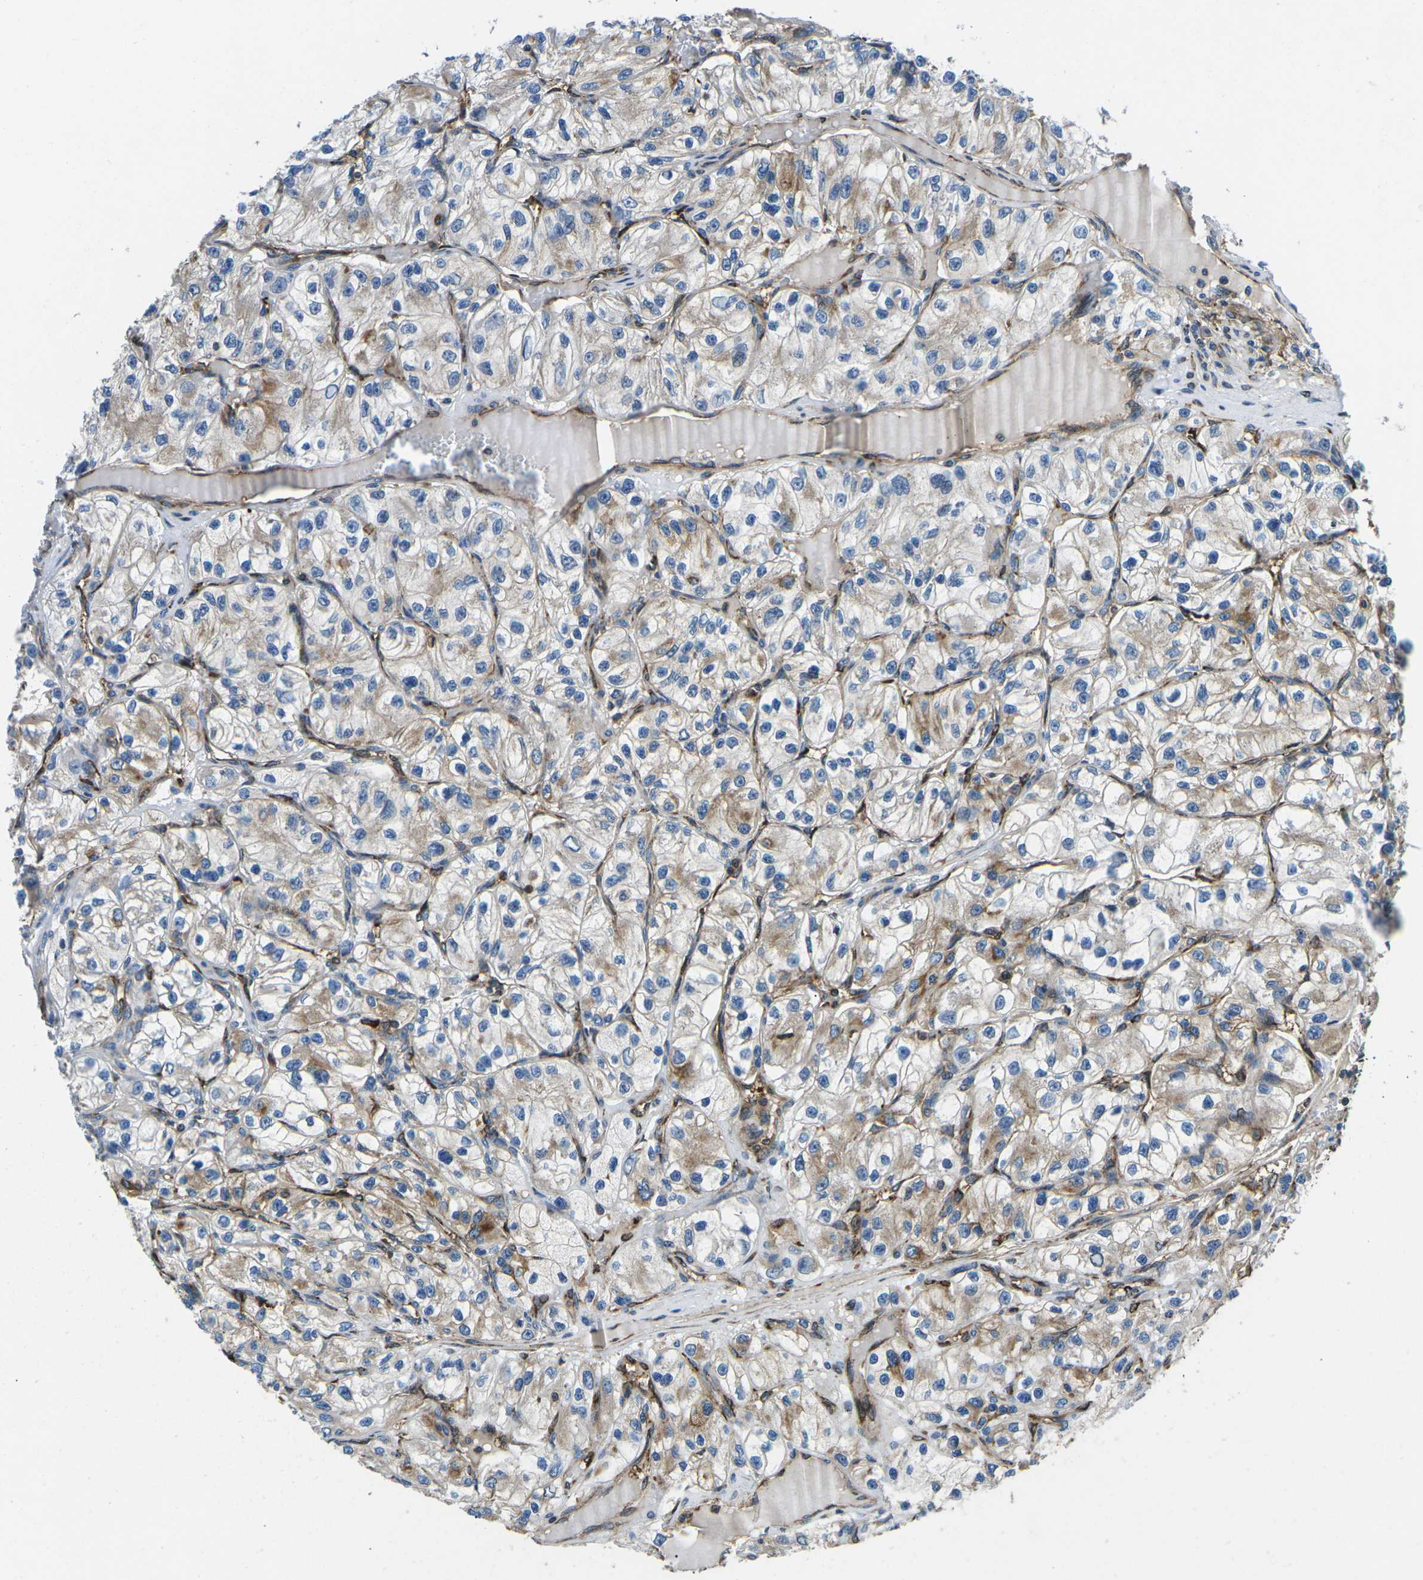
{"staining": {"intensity": "moderate", "quantity": "25%-75%", "location": "cytoplasmic/membranous"}, "tissue": "renal cancer", "cell_type": "Tumor cells", "image_type": "cancer", "snomed": [{"axis": "morphology", "description": "Adenocarcinoma, NOS"}, {"axis": "topography", "description": "Kidney"}], "caption": "Immunohistochemical staining of human renal cancer (adenocarcinoma) exhibits moderate cytoplasmic/membranous protein staining in approximately 25%-75% of tumor cells.", "gene": "KCNJ15", "patient": {"sex": "female", "age": 57}}